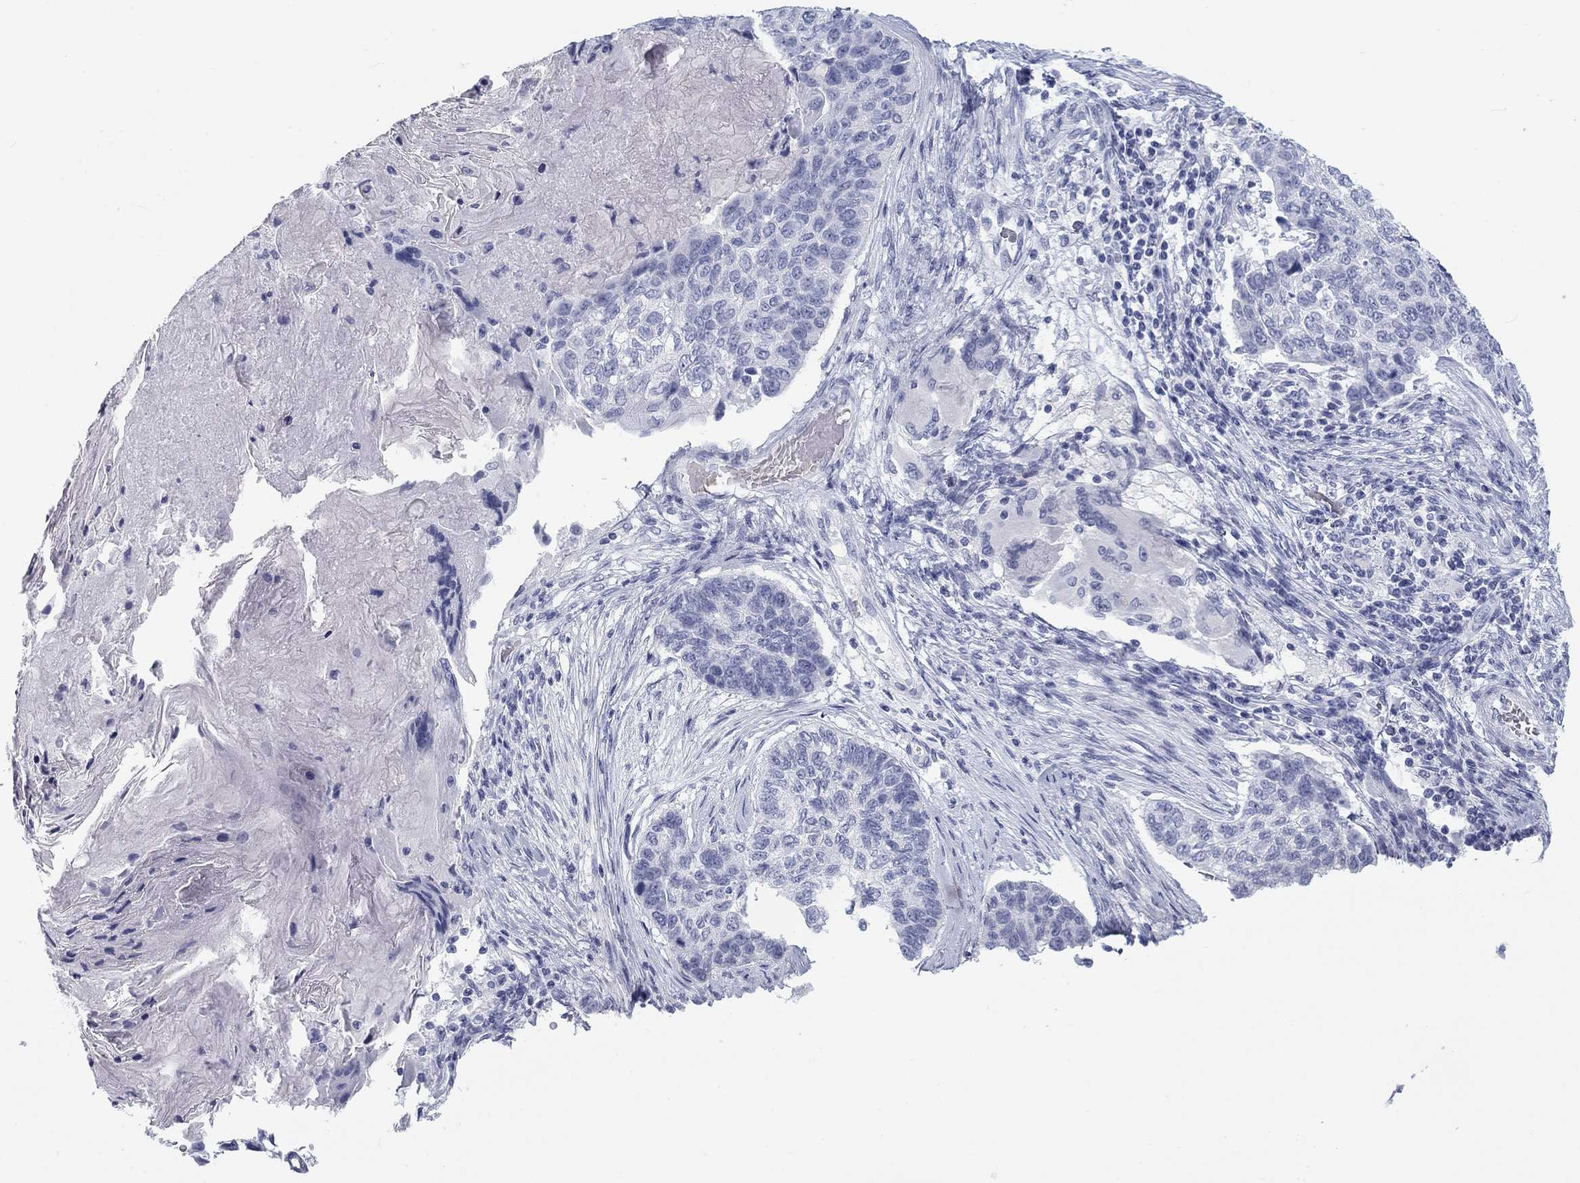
{"staining": {"intensity": "negative", "quantity": "none", "location": "none"}, "tissue": "lung cancer", "cell_type": "Tumor cells", "image_type": "cancer", "snomed": [{"axis": "morphology", "description": "Squamous cell carcinoma, NOS"}, {"axis": "topography", "description": "Lung"}], "caption": "Immunohistochemistry (IHC) of lung cancer reveals no expression in tumor cells.", "gene": "CALB1", "patient": {"sex": "male", "age": 69}}